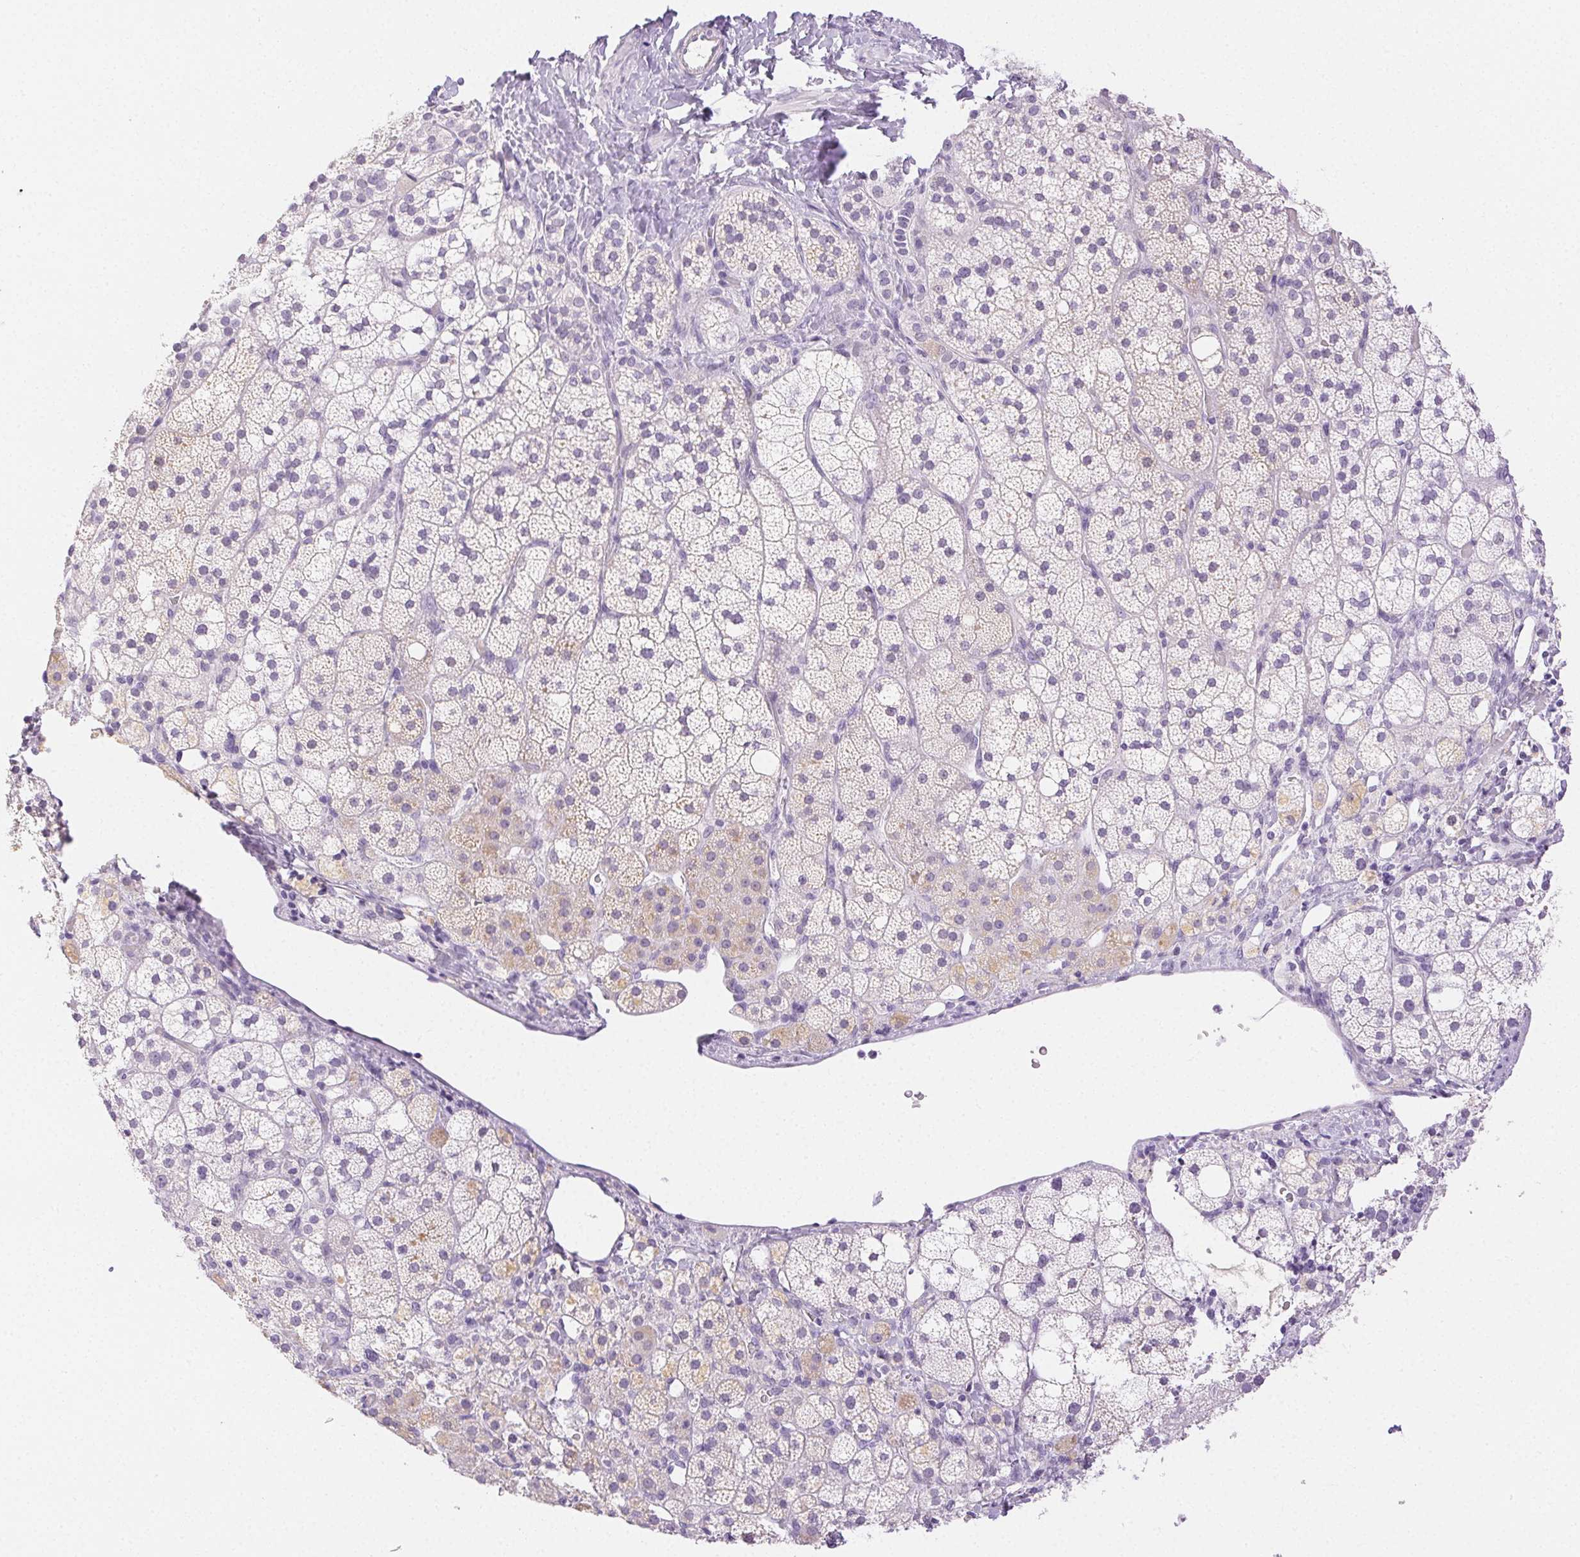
{"staining": {"intensity": "weak", "quantity": "<25%", "location": "cytoplasmic/membranous"}, "tissue": "adrenal gland", "cell_type": "Glandular cells", "image_type": "normal", "snomed": [{"axis": "morphology", "description": "Normal tissue, NOS"}, {"axis": "topography", "description": "Adrenal gland"}], "caption": "This is an IHC histopathology image of unremarkable adrenal gland. There is no staining in glandular cells.", "gene": "SPACA4", "patient": {"sex": "male", "age": 53}}